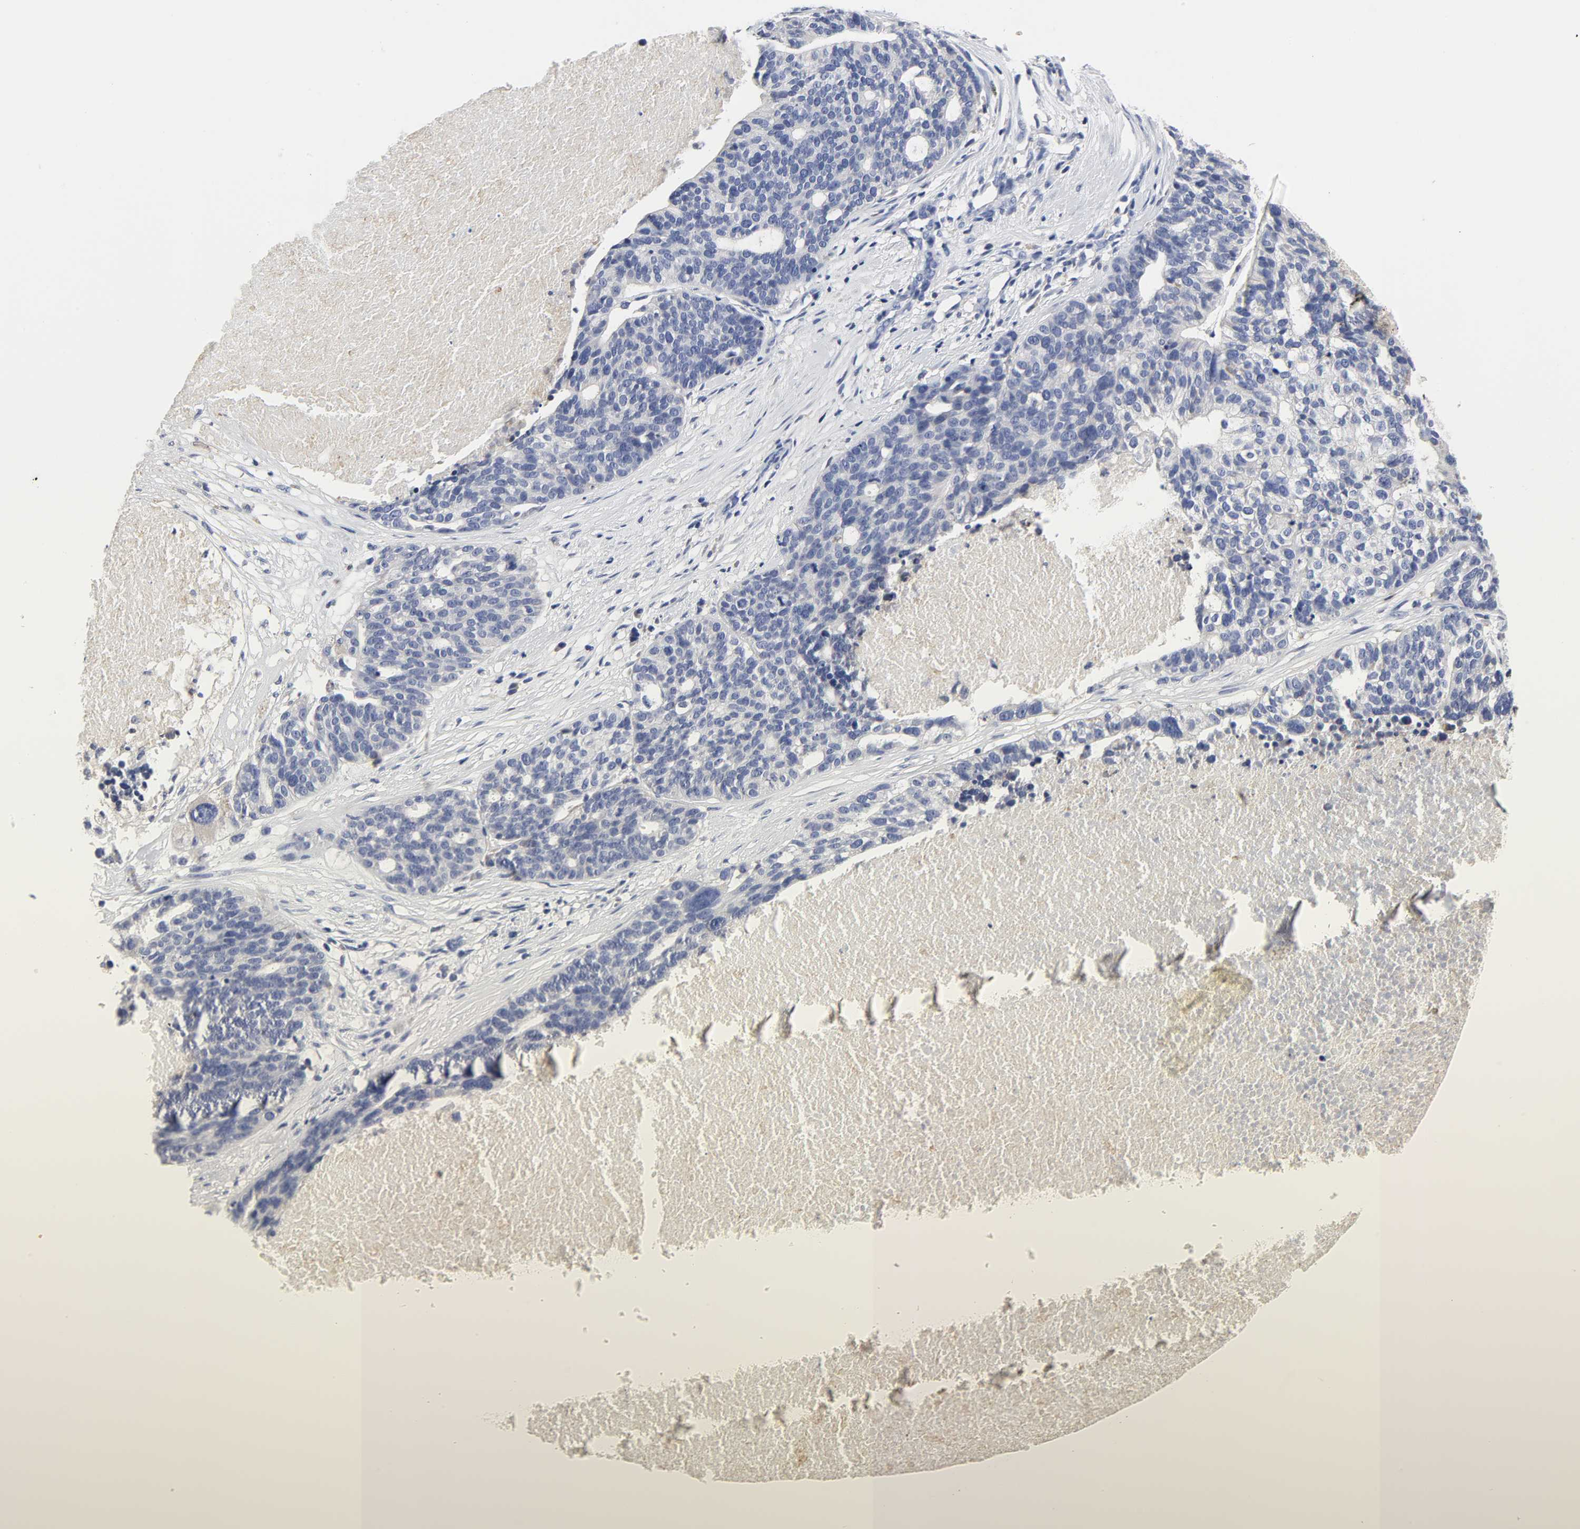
{"staining": {"intensity": "negative", "quantity": "none", "location": "none"}, "tissue": "ovarian cancer", "cell_type": "Tumor cells", "image_type": "cancer", "snomed": [{"axis": "morphology", "description": "Cystadenocarcinoma, serous, NOS"}, {"axis": "topography", "description": "Ovary"}], "caption": "This image is of serous cystadenocarcinoma (ovarian) stained with immunohistochemistry to label a protein in brown with the nuclei are counter-stained blue. There is no expression in tumor cells.", "gene": "HCK", "patient": {"sex": "female", "age": 59}}